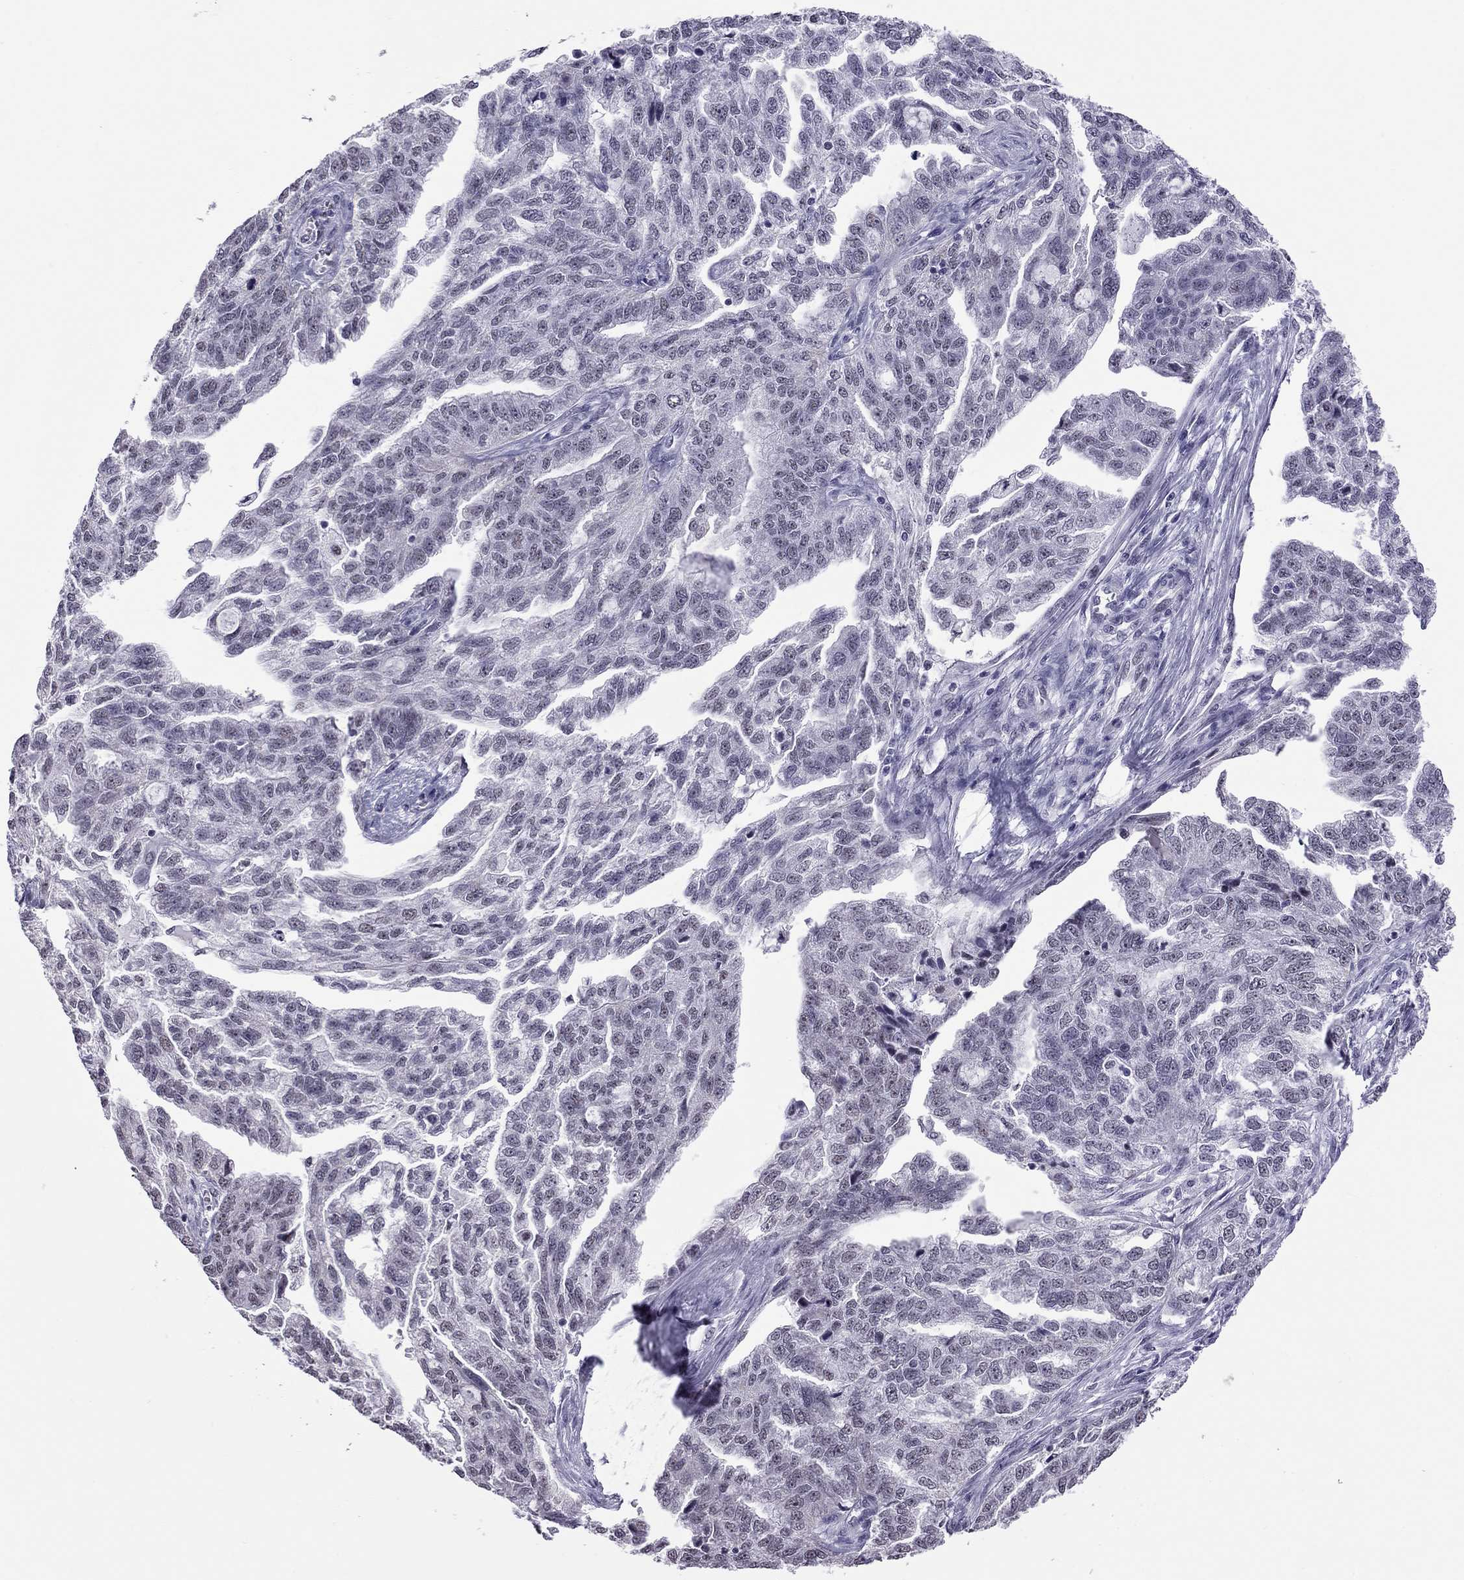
{"staining": {"intensity": "negative", "quantity": "none", "location": "none"}, "tissue": "ovarian cancer", "cell_type": "Tumor cells", "image_type": "cancer", "snomed": [{"axis": "morphology", "description": "Cystadenocarcinoma, serous, NOS"}, {"axis": "topography", "description": "Ovary"}], "caption": "This histopathology image is of ovarian cancer stained with IHC to label a protein in brown with the nuclei are counter-stained blue. There is no positivity in tumor cells.", "gene": "PPP1R3A", "patient": {"sex": "female", "age": 51}}